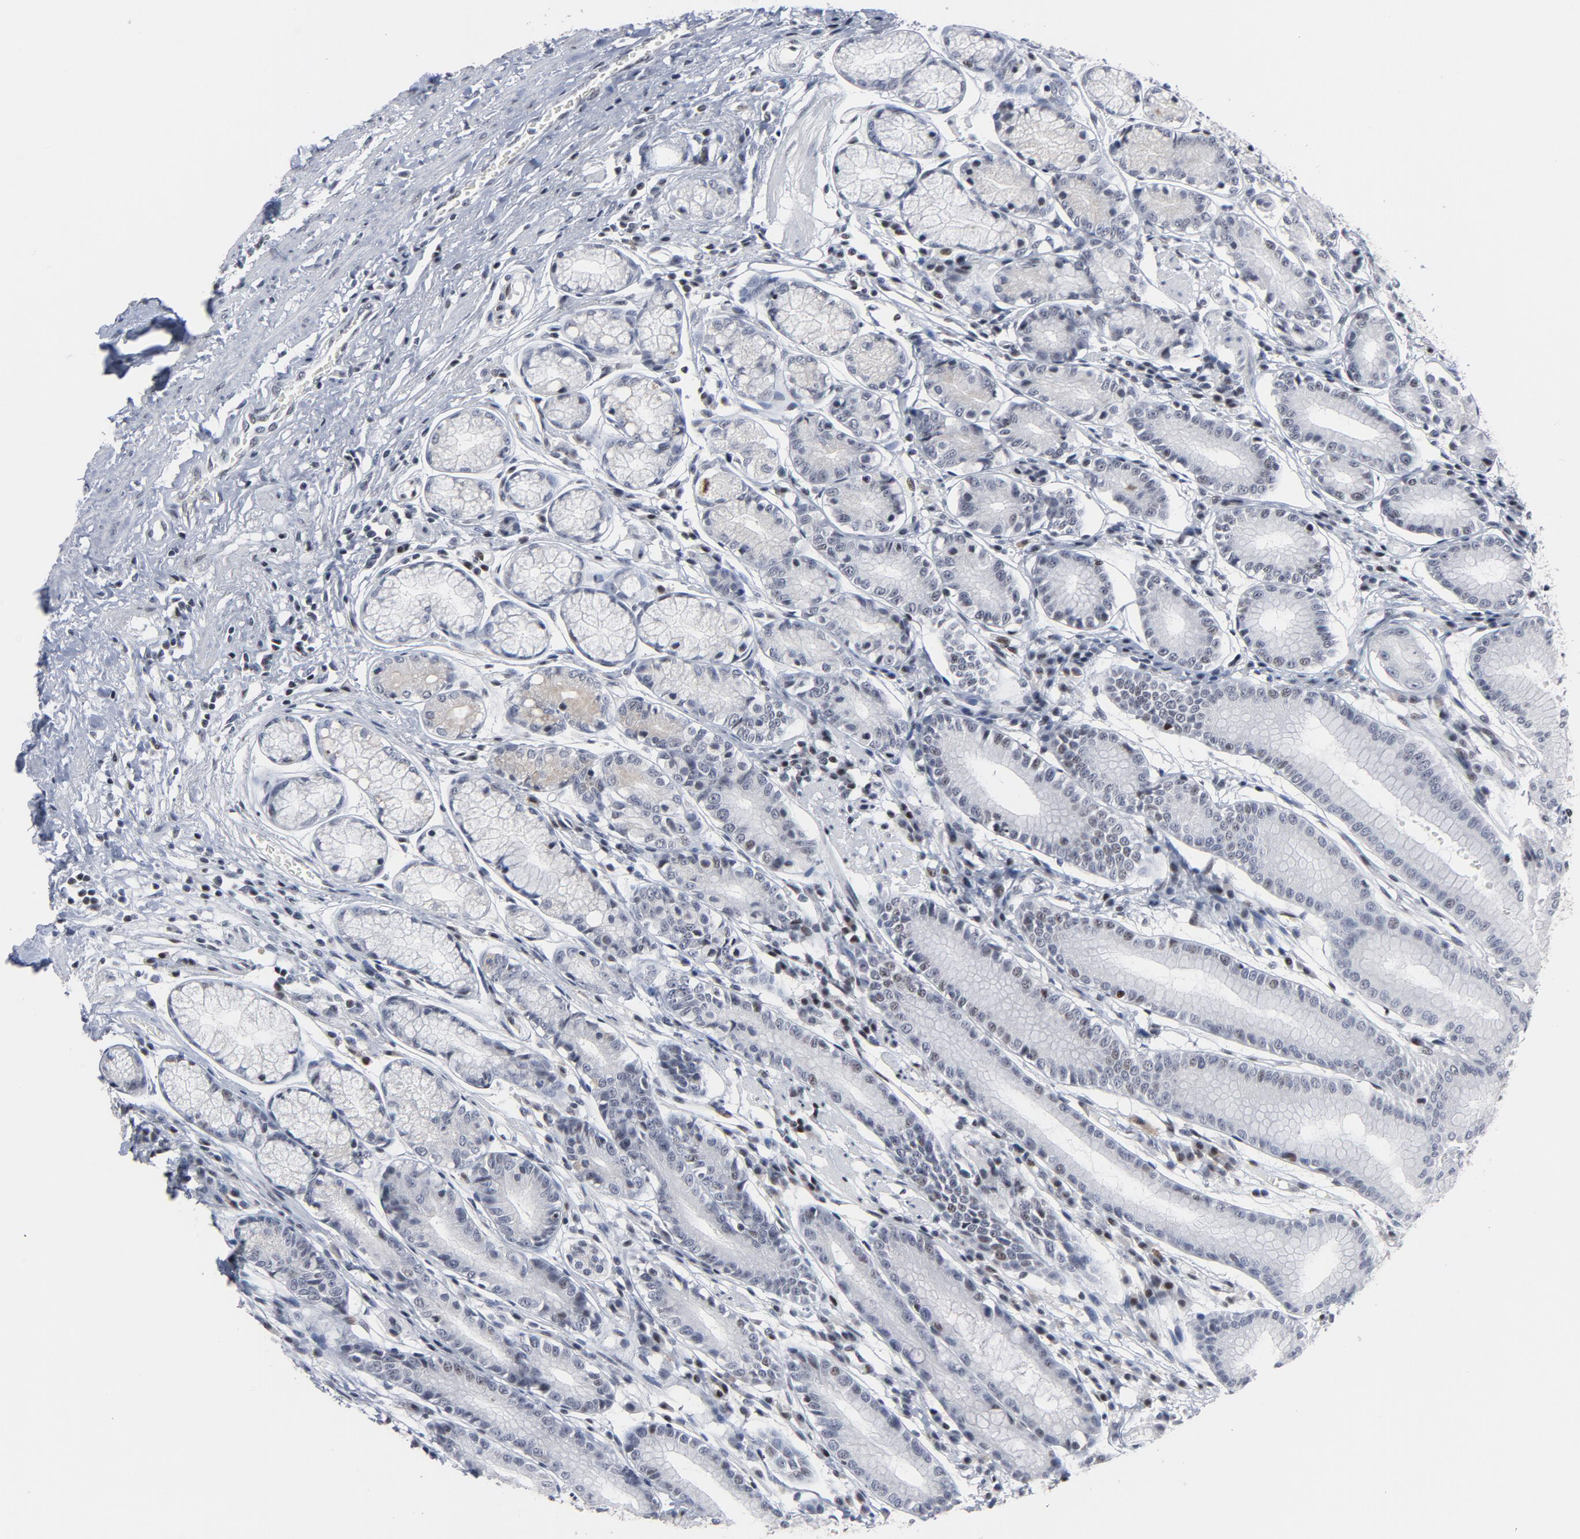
{"staining": {"intensity": "weak", "quantity": "<25%", "location": "cytoplasmic/membranous,nuclear"}, "tissue": "stomach", "cell_type": "Glandular cells", "image_type": "normal", "snomed": [{"axis": "morphology", "description": "Normal tissue, NOS"}, {"axis": "morphology", "description": "Inflammation, NOS"}, {"axis": "topography", "description": "Stomach, lower"}], "caption": "Glandular cells show no significant staining in benign stomach. (DAB (3,3'-diaminobenzidine) immunohistochemistry (IHC) visualized using brightfield microscopy, high magnification).", "gene": "GABPA", "patient": {"sex": "male", "age": 59}}